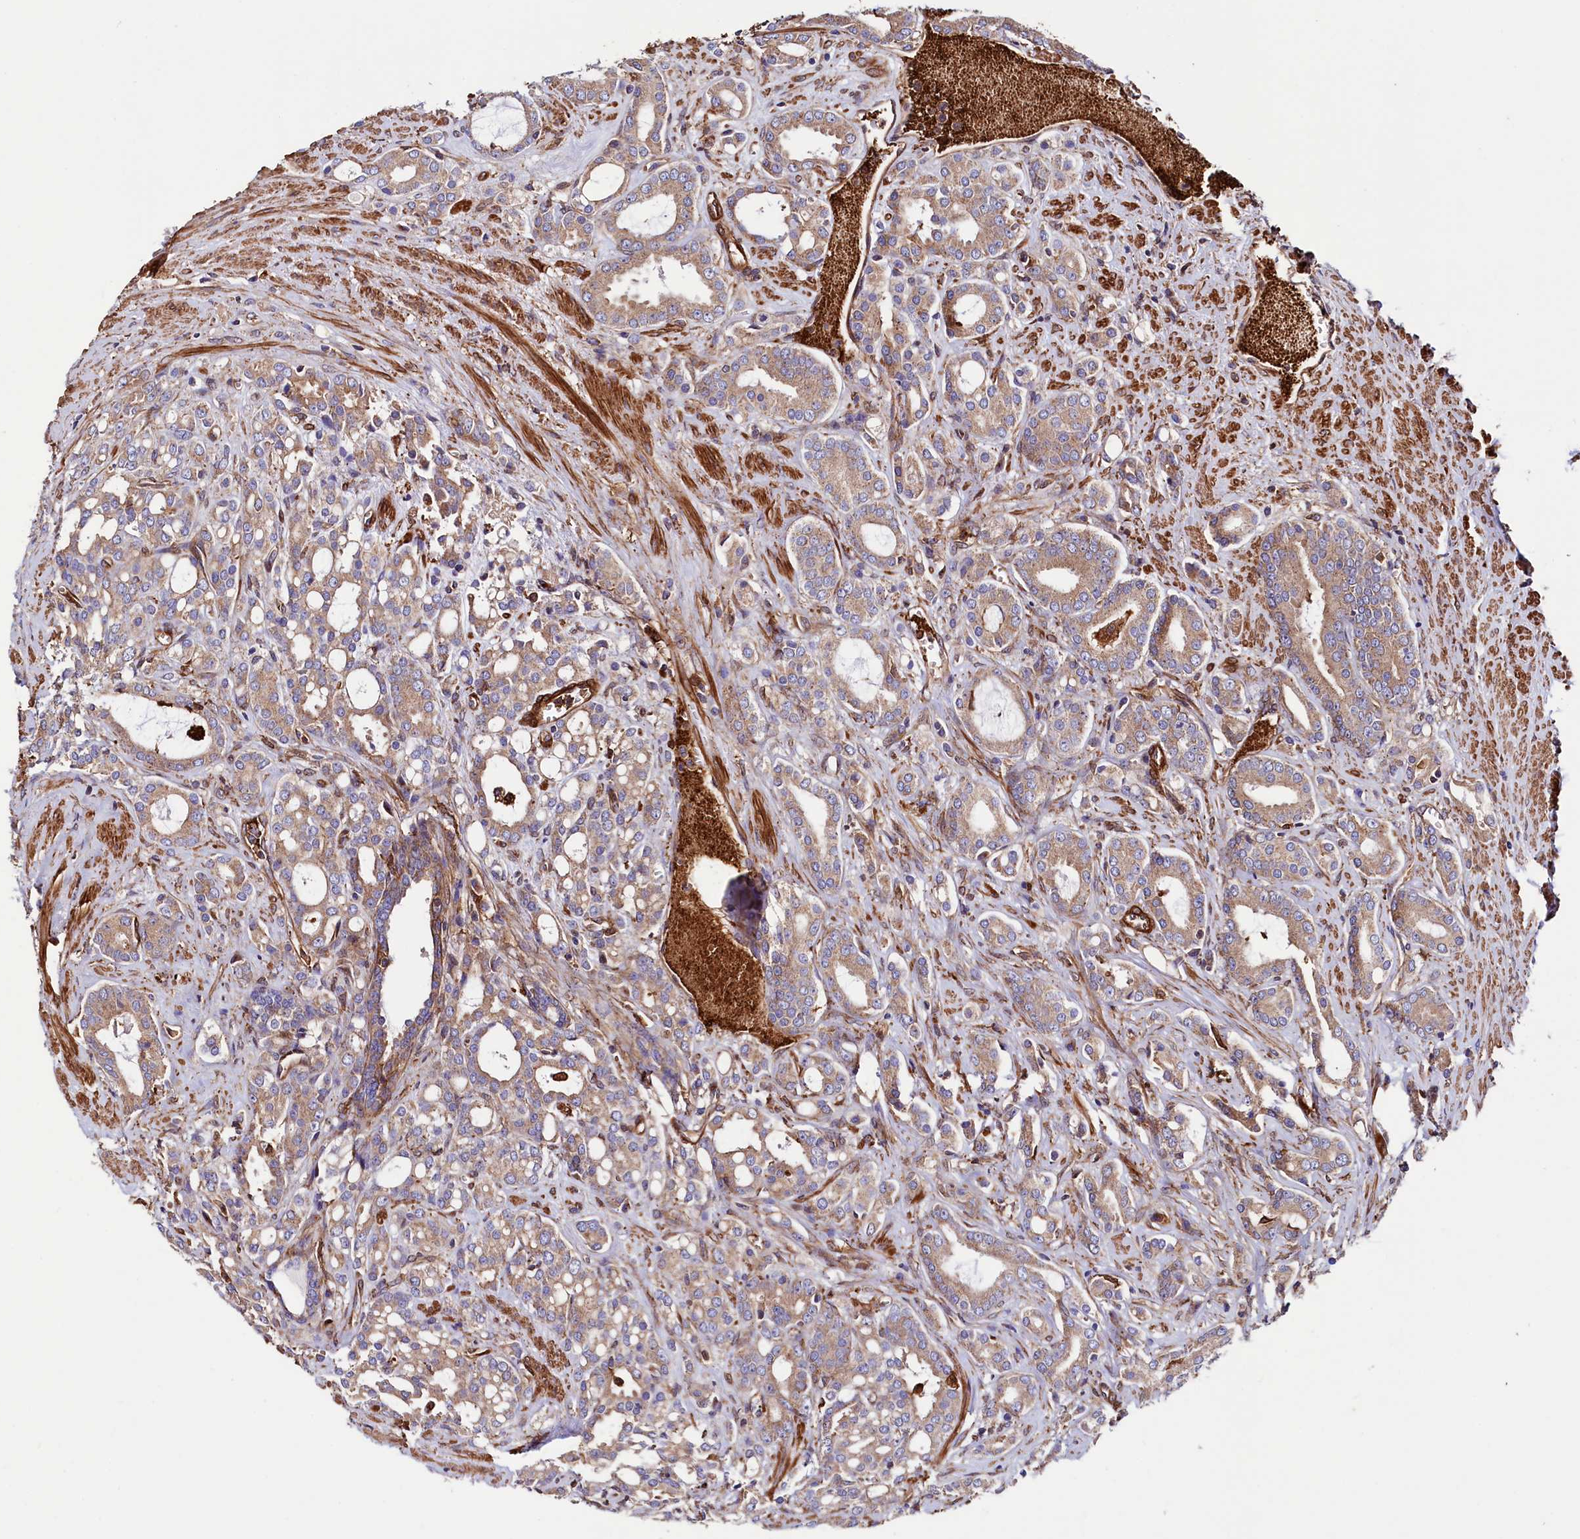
{"staining": {"intensity": "moderate", "quantity": ">75%", "location": "cytoplasmic/membranous"}, "tissue": "prostate cancer", "cell_type": "Tumor cells", "image_type": "cancer", "snomed": [{"axis": "morphology", "description": "Adenocarcinoma, High grade"}, {"axis": "topography", "description": "Prostate"}], "caption": "The micrograph demonstrates staining of prostate cancer, revealing moderate cytoplasmic/membranous protein positivity (brown color) within tumor cells. Nuclei are stained in blue.", "gene": "STAMBPL1", "patient": {"sex": "male", "age": 72}}